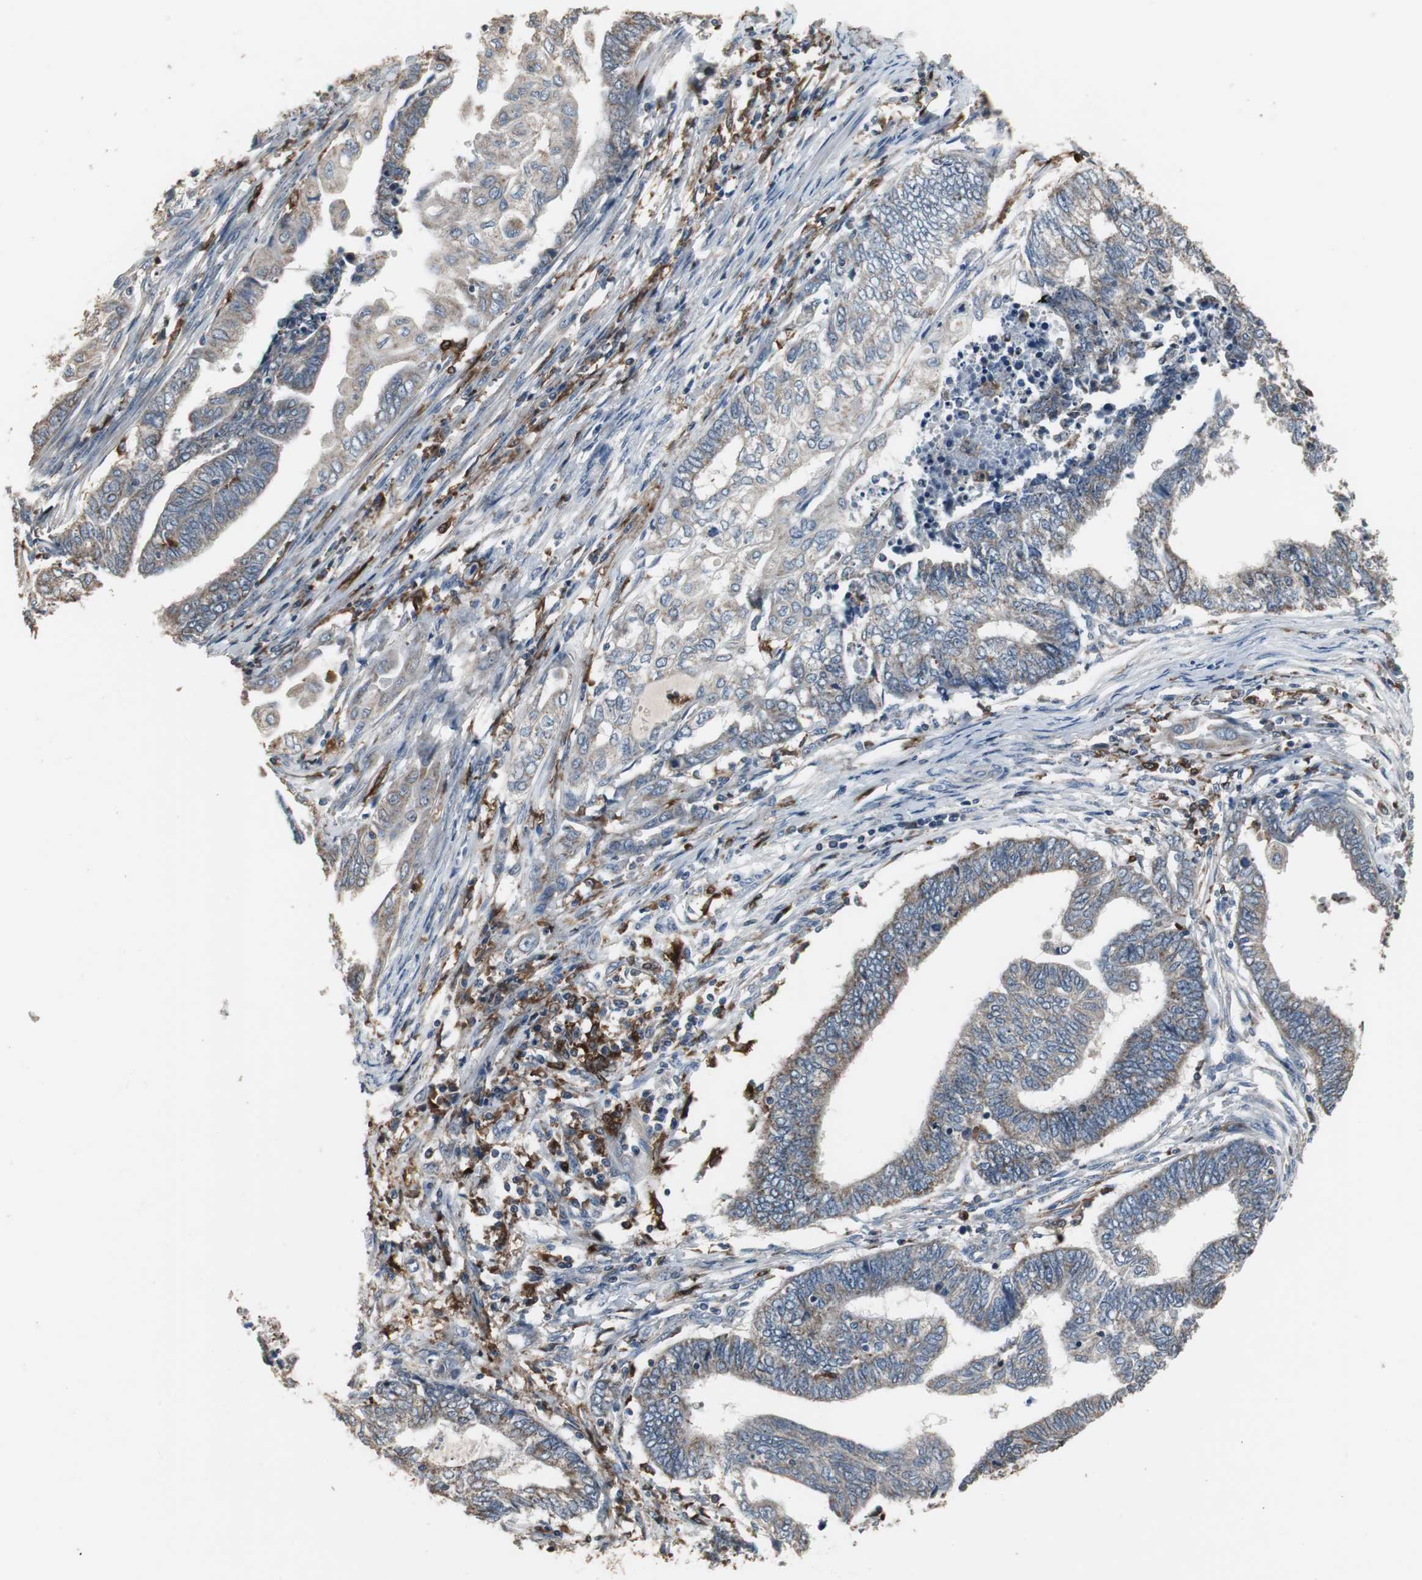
{"staining": {"intensity": "weak", "quantity": ">75%", "location": "cytoplasmic/membranous"}, "tissue": "endometrial cancer", "cell_type": "Tumor cells", "image_type": "cancer", "snomed": [{"axis": "morphology", "description": "Adenocarcinoma, NOS"}, {"axis": "topography", "description": "Uterus"}, {"axis": "topography", "description": "Endometrium"}], "caption": "A brown stain shows weak cytoplasmic/membranous expression of a protein in endometrial cancer (adenocarcinoma) tumor cells. (DAB (3,3'-diaminobenzidine) = brown stain, brightfield microscopy at high magnification).", "gene": "NCF2", "patient": {"sex": "female", "age": 70}}